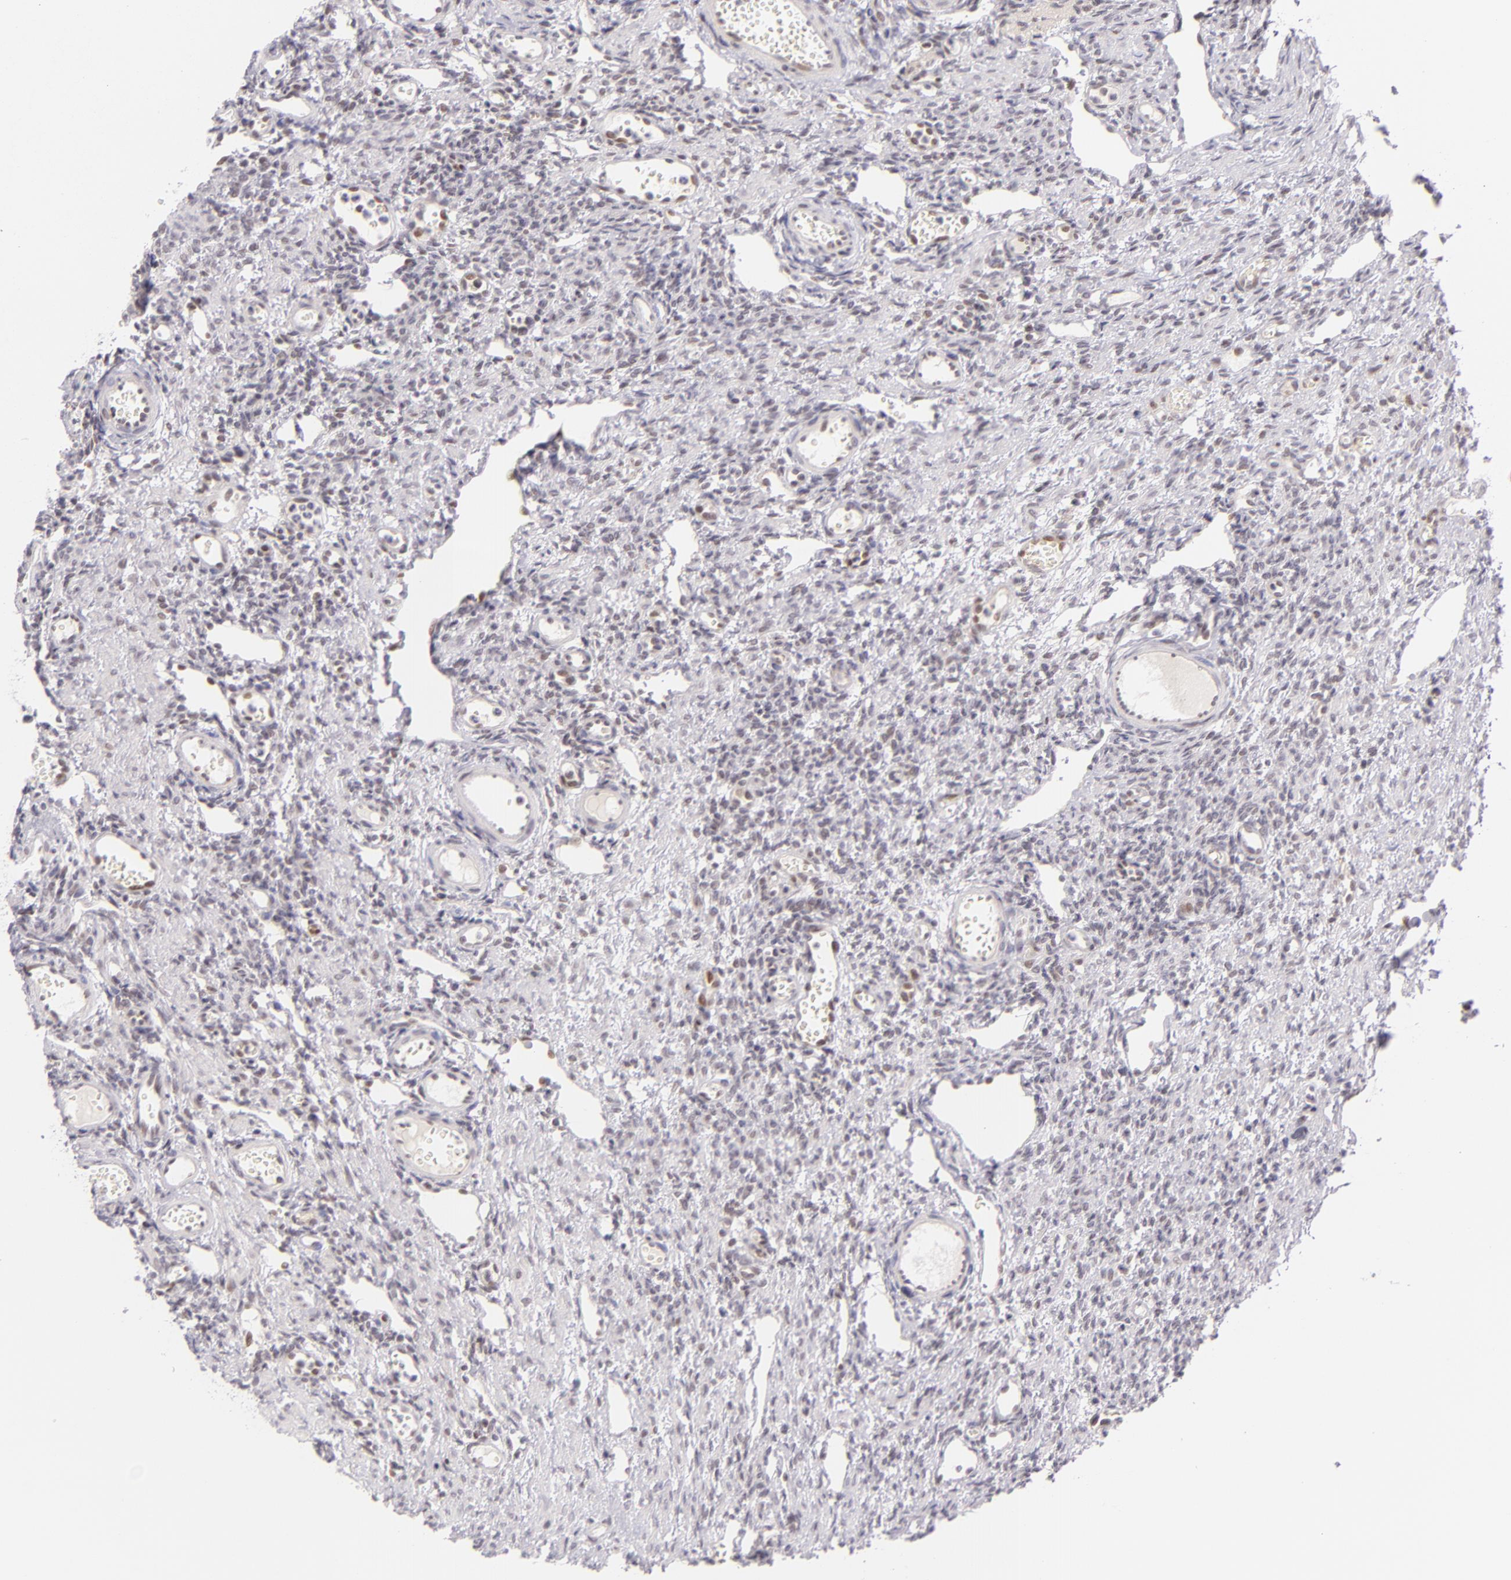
{"staining": {"intensity": "negative", "quantity": "none", "location": "none"}, "tissue": "ovary", "cell_type": "Follicle cells", "image_type": "normal", "snomed": [{"axis": "morphology", "description": "Normal tissue, NOS"}, {"axis": "topography", "description": "Ovary"}], "caption": "A high-resolution histopathology image shows IHC staining of benign ovary, which displays no significant staining in follicle cells.", "gene": "BCL3", "patient": {"sex": "female", "age": 33}}